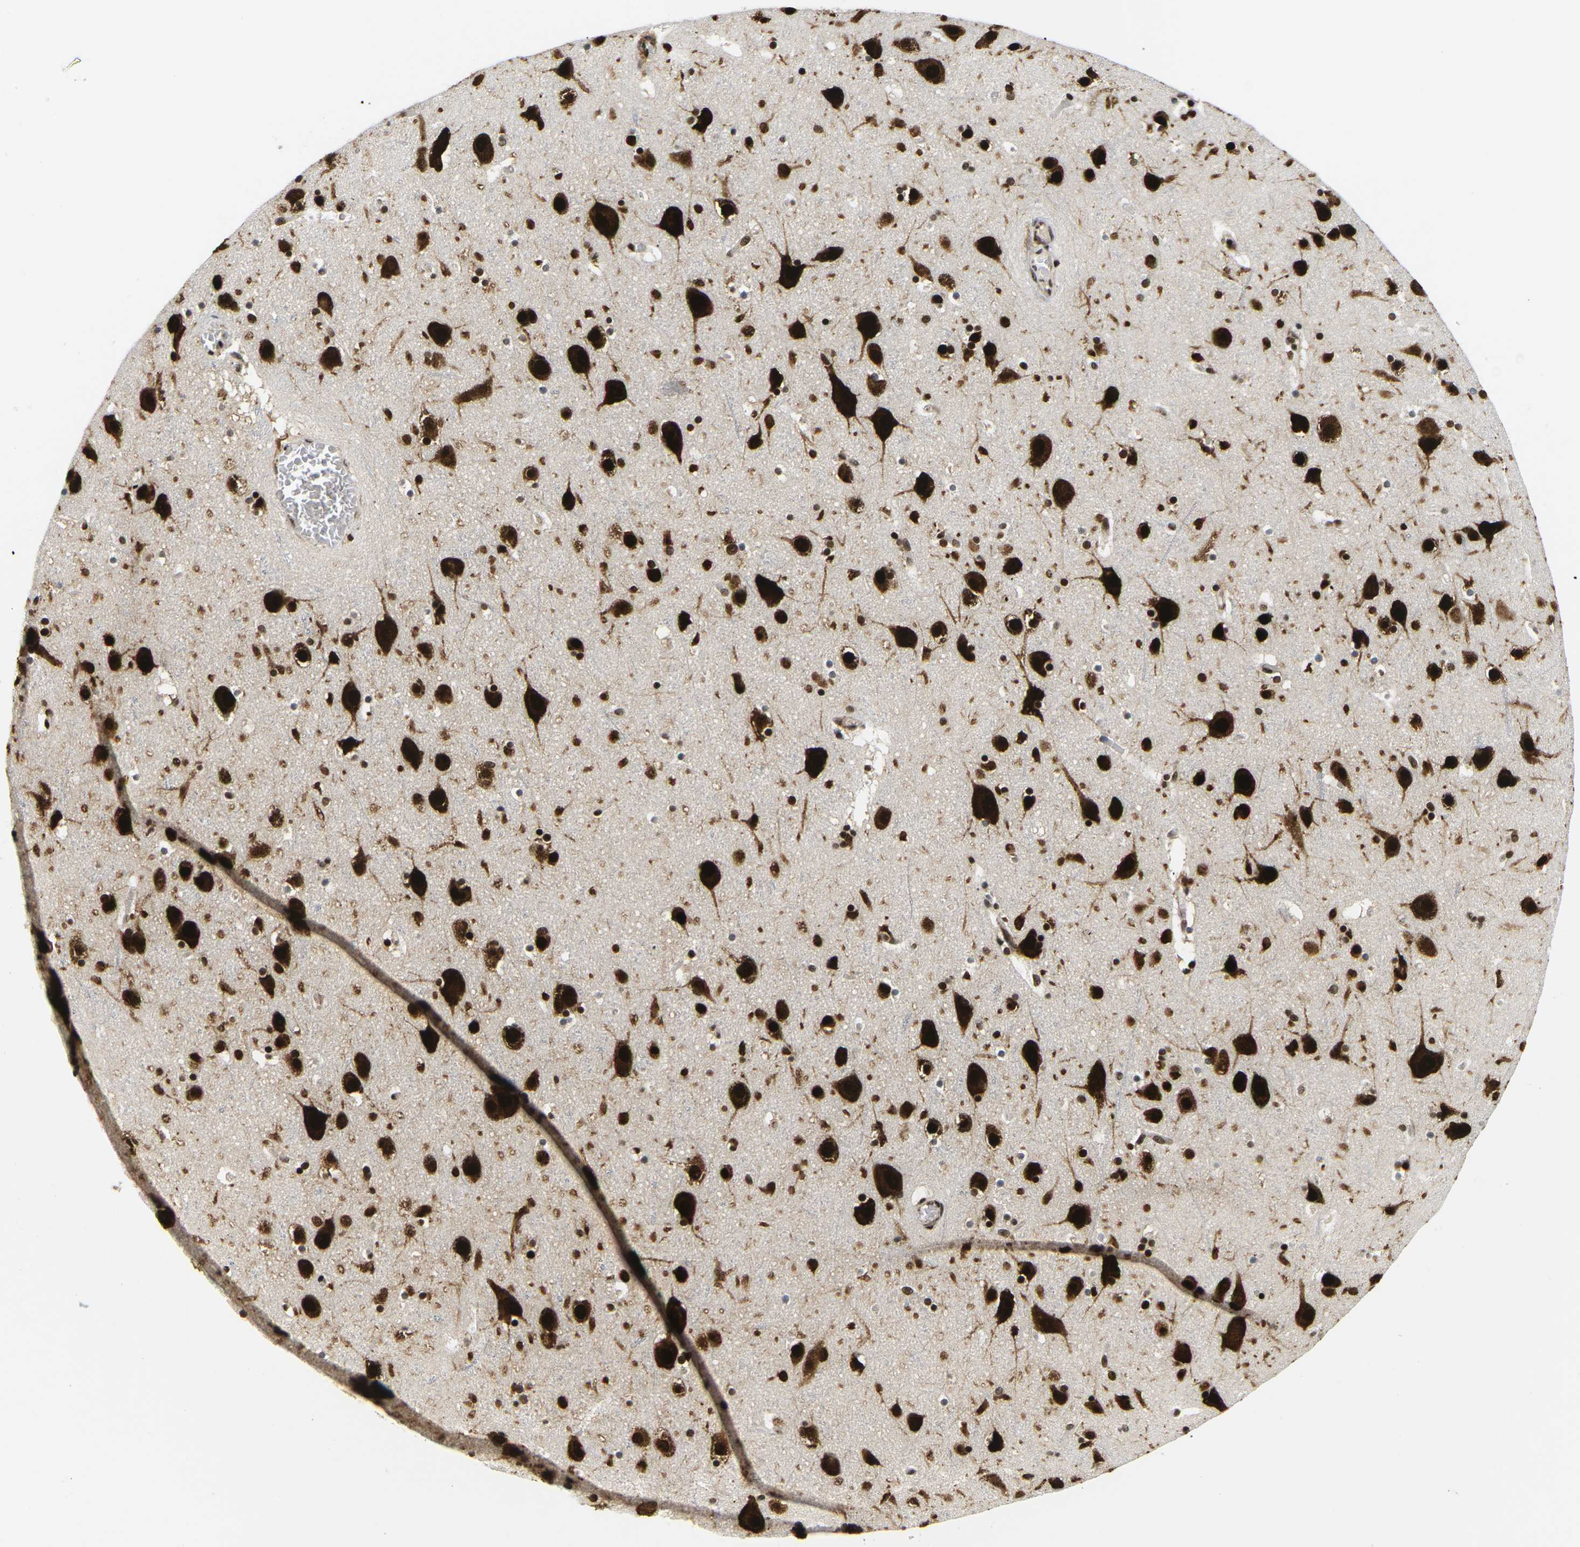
{"staining": {"intensity": "strong", "quantity": ">75%", "location": "nuclear"}, "tissue": "cerebral cortex", "cell_type": "Endothelial cells", "image_type": "normal", "snomed": [{"axis": "morphology", "description": "Normal tissue, NOS"}, {"axis": "topography", "description": "Cerebral cortex"}], "caption": "Immunohistochemistry histopathology image of benign cerebral cortex stained for a protein (brown), which displays high levels of strong nuclear positivity in approximately >75% of endothelial cells.", "gene": "CELF1", "patient": {"sex": "male", "age": 45}}